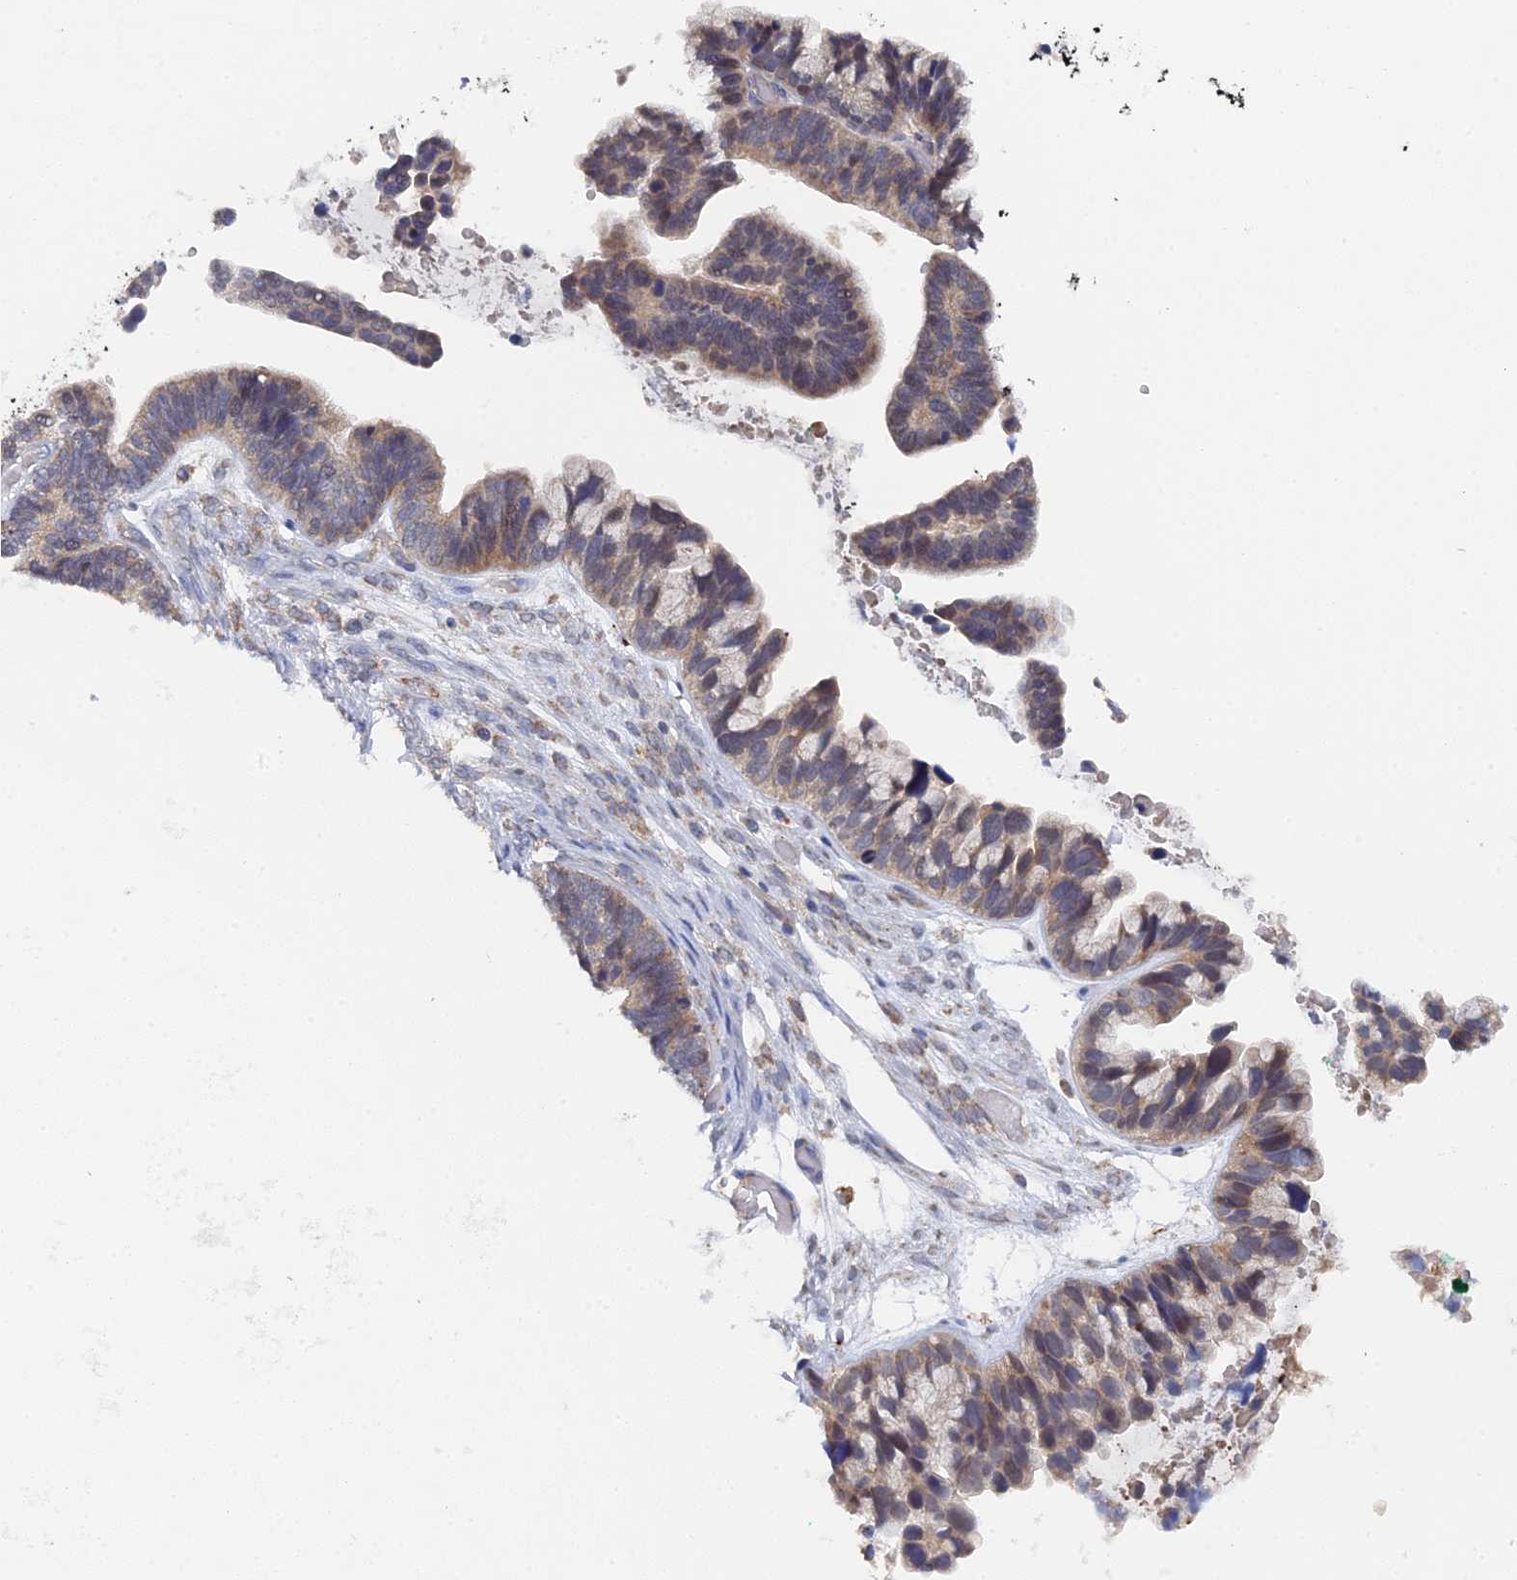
{"staining": {"intensity": "weak", "quantity": "25%-75%", "location": "cytoplasmic/membranous,nuclear"}, "tissue": "ovarian cancer", "cell_type": "Tumor cells", "image_type": "cancer", "snomed": [{"axis": "morphology", "description": "Cystadenocarcinoma, serous, NOS"}, {"axis": "topography", "description": "Ovary"}], "caption": "Immunohistochemistry (IHC) histopathology image of neoplastic tissue: human ovarian cancer stained using immunohistochemistry displays low levels of weak protein expression localized specifically in the cytoplasmic/membranous and nuclear of tumor cells, appearing as a cytoplasmic/membranous and nuclear brown color.", "gene": "MIGA2", "patient": {"sex": "female", "age": 56}}